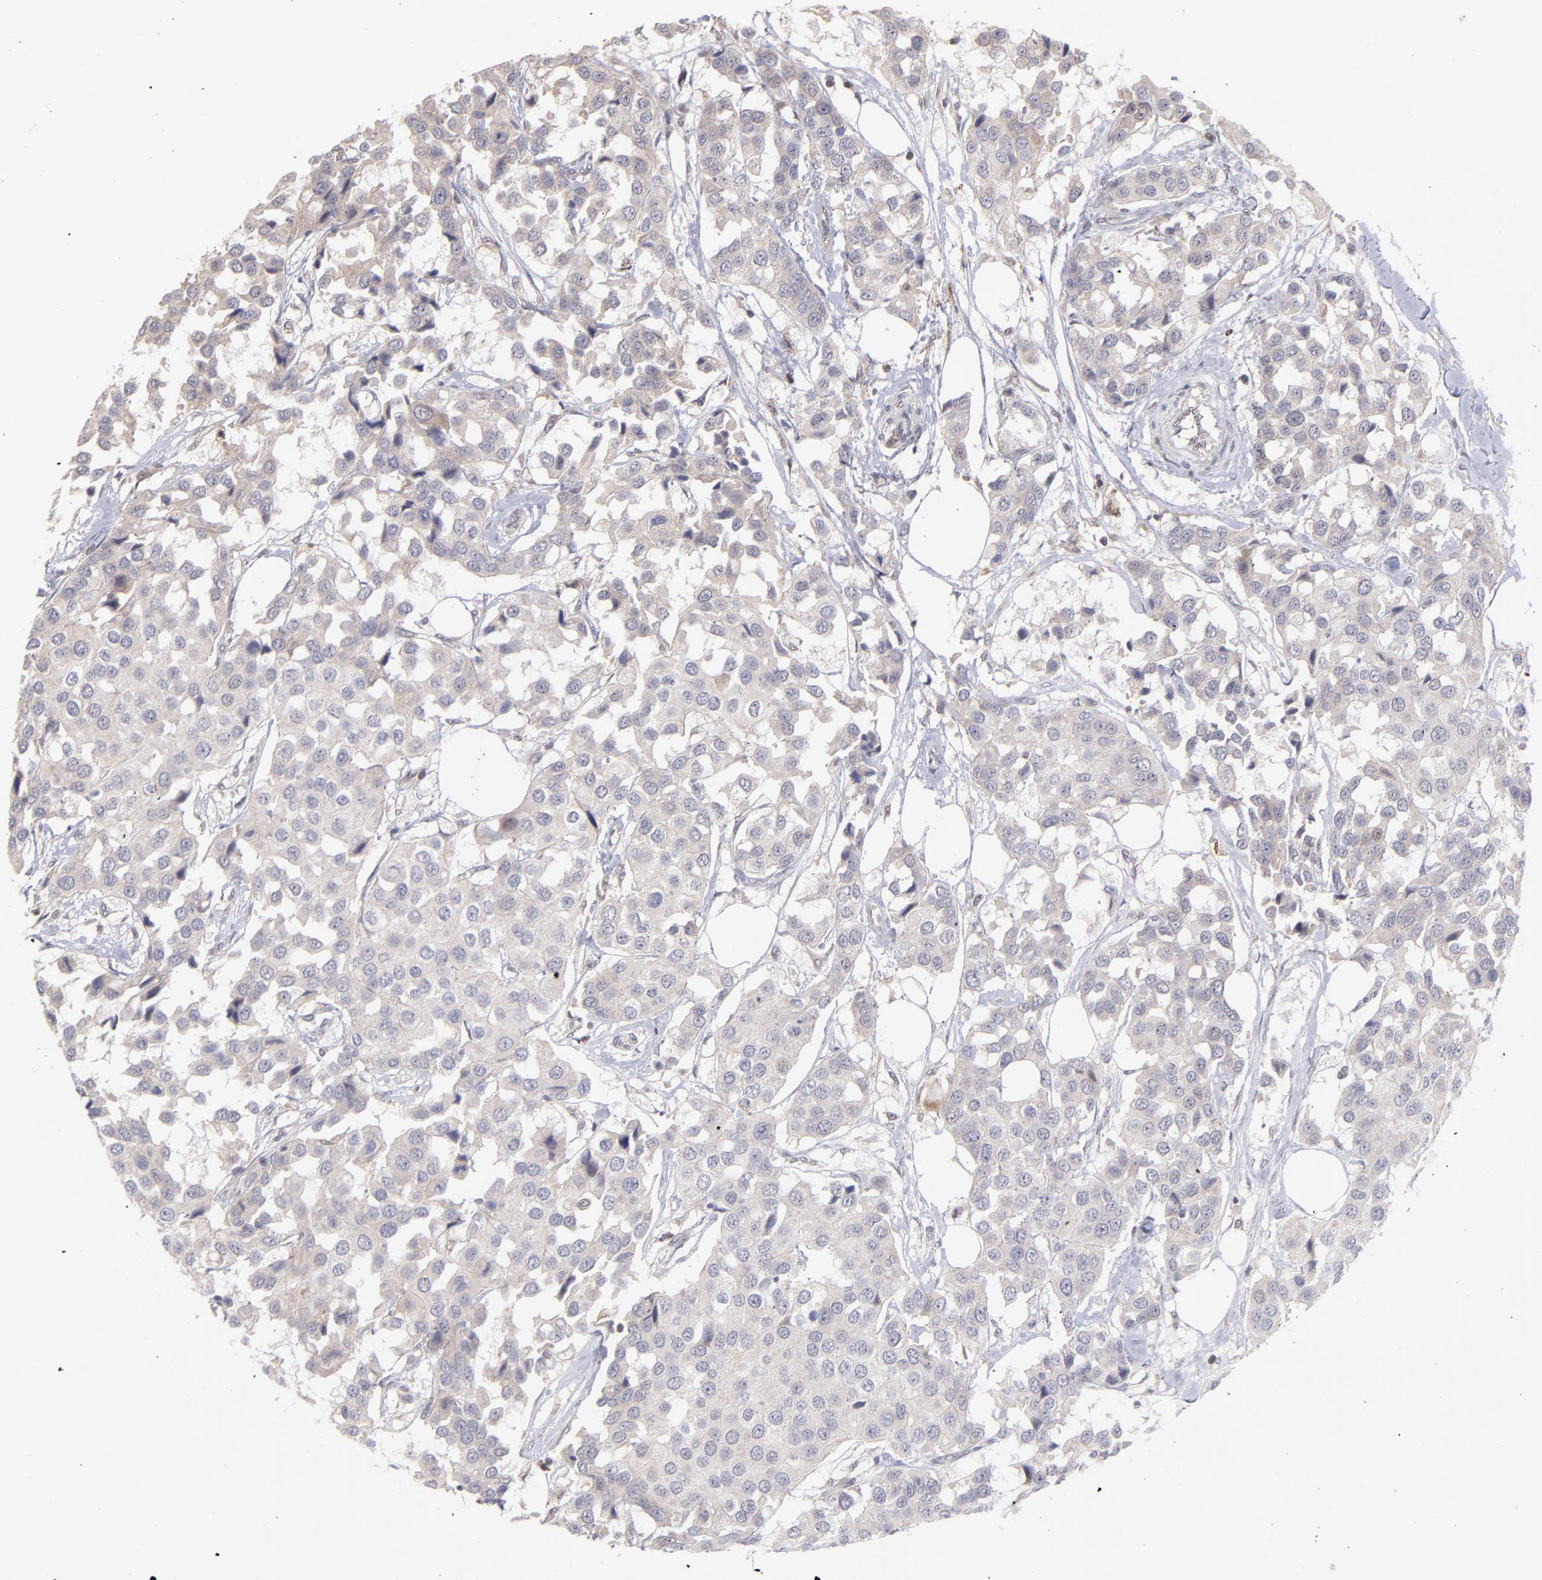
{"staining": {"intensity": "negative", "quantity": "none", "location": "none"}, "tissue": "breast cancer", "cell_type": "Tumor cells", "image_type": "cancer", "snomed": [{"axis": "morphology", "description": "Duct carcinoma"}, {"axis": "topography", "description": "Breast"}], "caption": "High magnification brightfield microscopy of breast intraductal carcinoma stained with DAB (brown) and counterstained with hematoxylin (blue): tumor cells show no significant positivity. The staining is performed using DAB (3,3'-diaminobenzidine) brown chromogen with nuclei counter-stained in using hematoxylin.", "gene": "OAS1", "patient": {"sex": "female", "age": 80}}